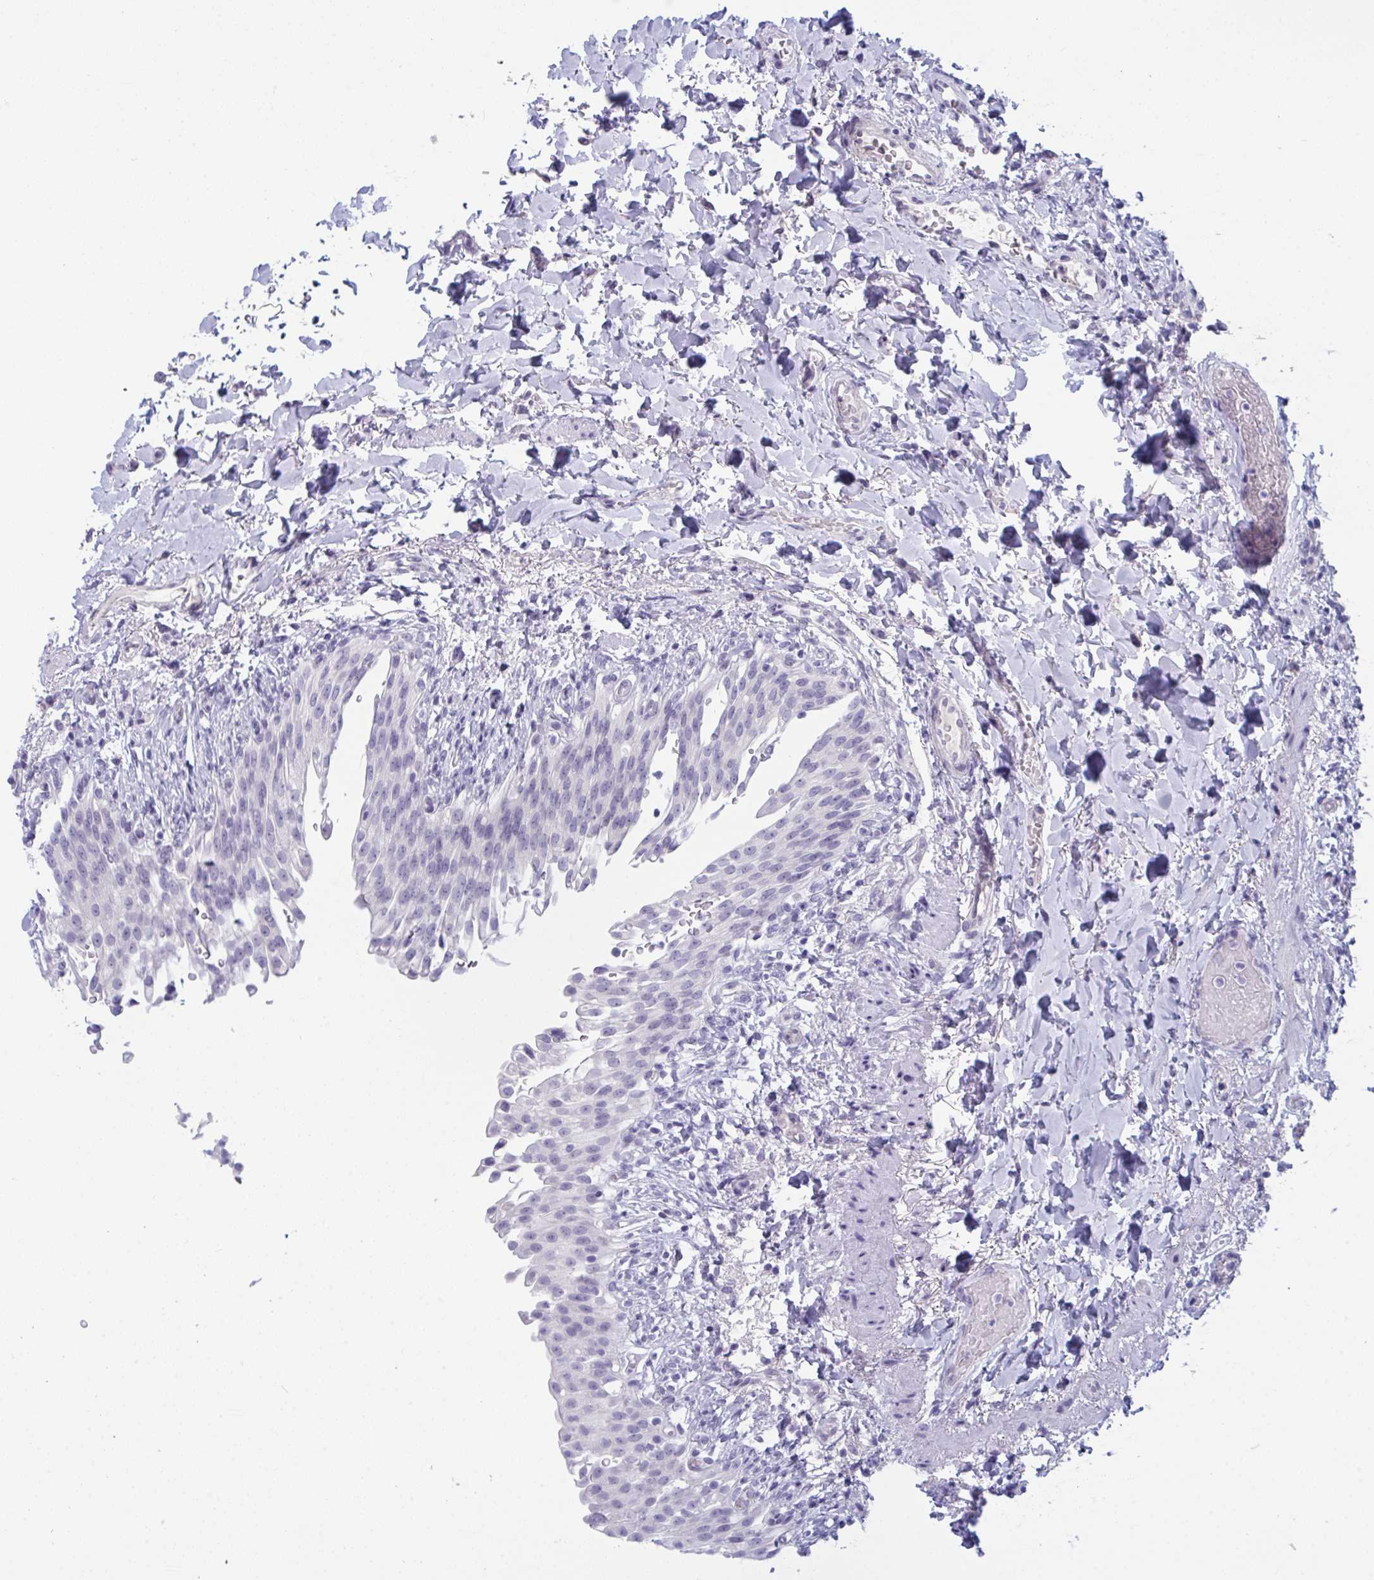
{"staining": {"intensity": "negative", "quantity": "none", "location": "none"}, "tissue": "urinary bladder", "cell_type": "Urothelial cells", "image_type": "normal", "snomed": [{"axis": "morphology", "description": "Normal tissue, NOS"}, {"axis": "topography", "description": "Urinary bladder"}, {"axis": "topography", "description": "Peripheral nerve tissue"}], "caption": "DAB (3,3'-diaminobenzidine) immunohistochemical staining of normal human urinary bladder displays no significant positivity in urothelial cells. Brightfield microscopy of immunohistochemistry stained with DAB (brown) and hematoxylin (blue), captured at high magnification.", "gene": "PRDM9", "patient": {"sex": "female", "age": 60}}